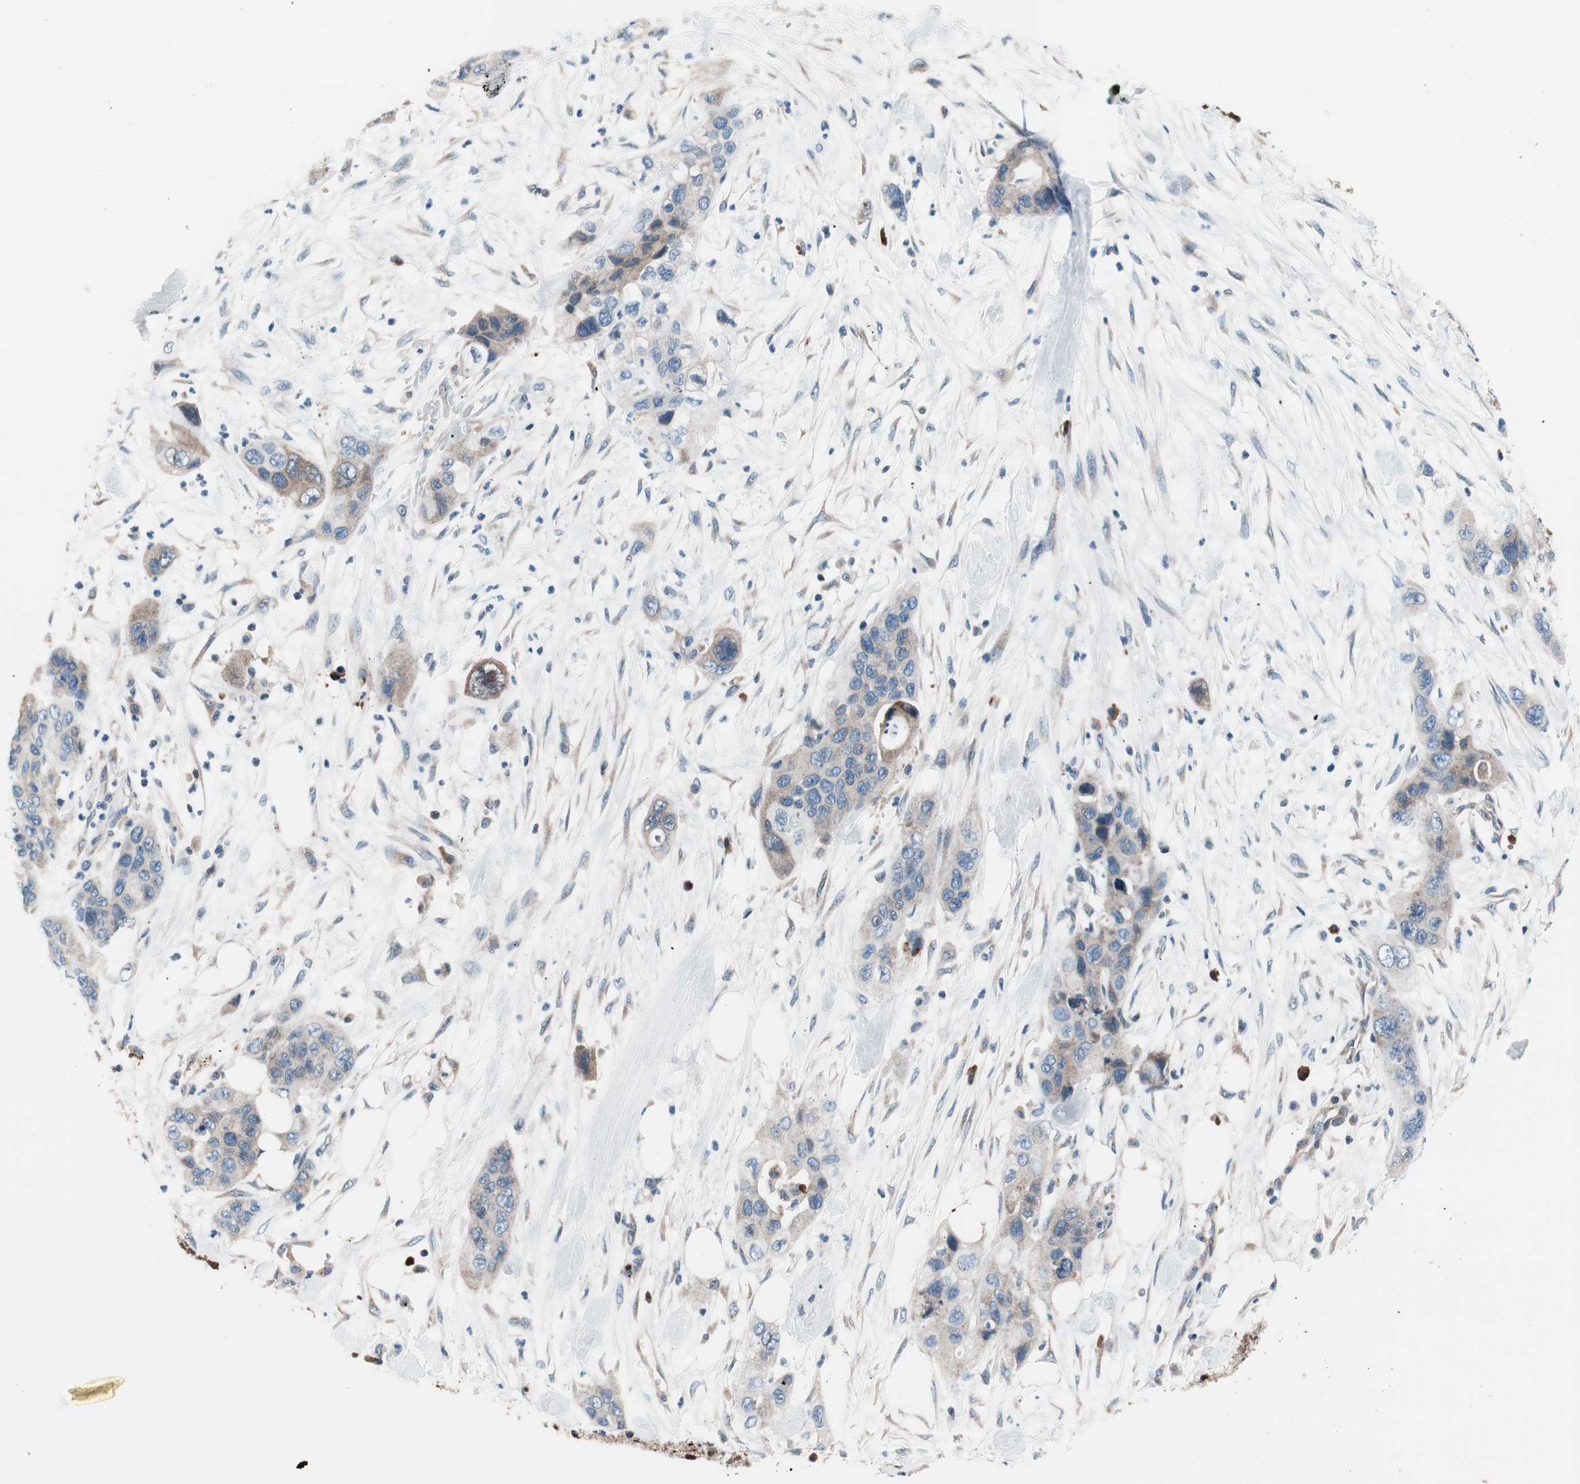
{"staining": {"intensity": "weak", "quantity": ">75%", "location": "cytoplasmic/membranous"}, "tissue": "pancreatic cancer", "cell_type": "Tumor cells", "image_type": "cancer", "snomed": [{"axis": "morphology", "description": "Adenocarcinoma, NOS"}, {"axis": "topography", "description": "Pancreas"}], "caption": "High-magnification brightfield microscopy of pancreatic adenocarcinoma stained with DAB (brown) and counterstained with hematoxylin (blue). tumor cells exhibit weak cytoplasmic/membranous expression is identified in about>75% of cells.", "gene": "PRDX2", "patient": {"sex": "female", "age": 71}}